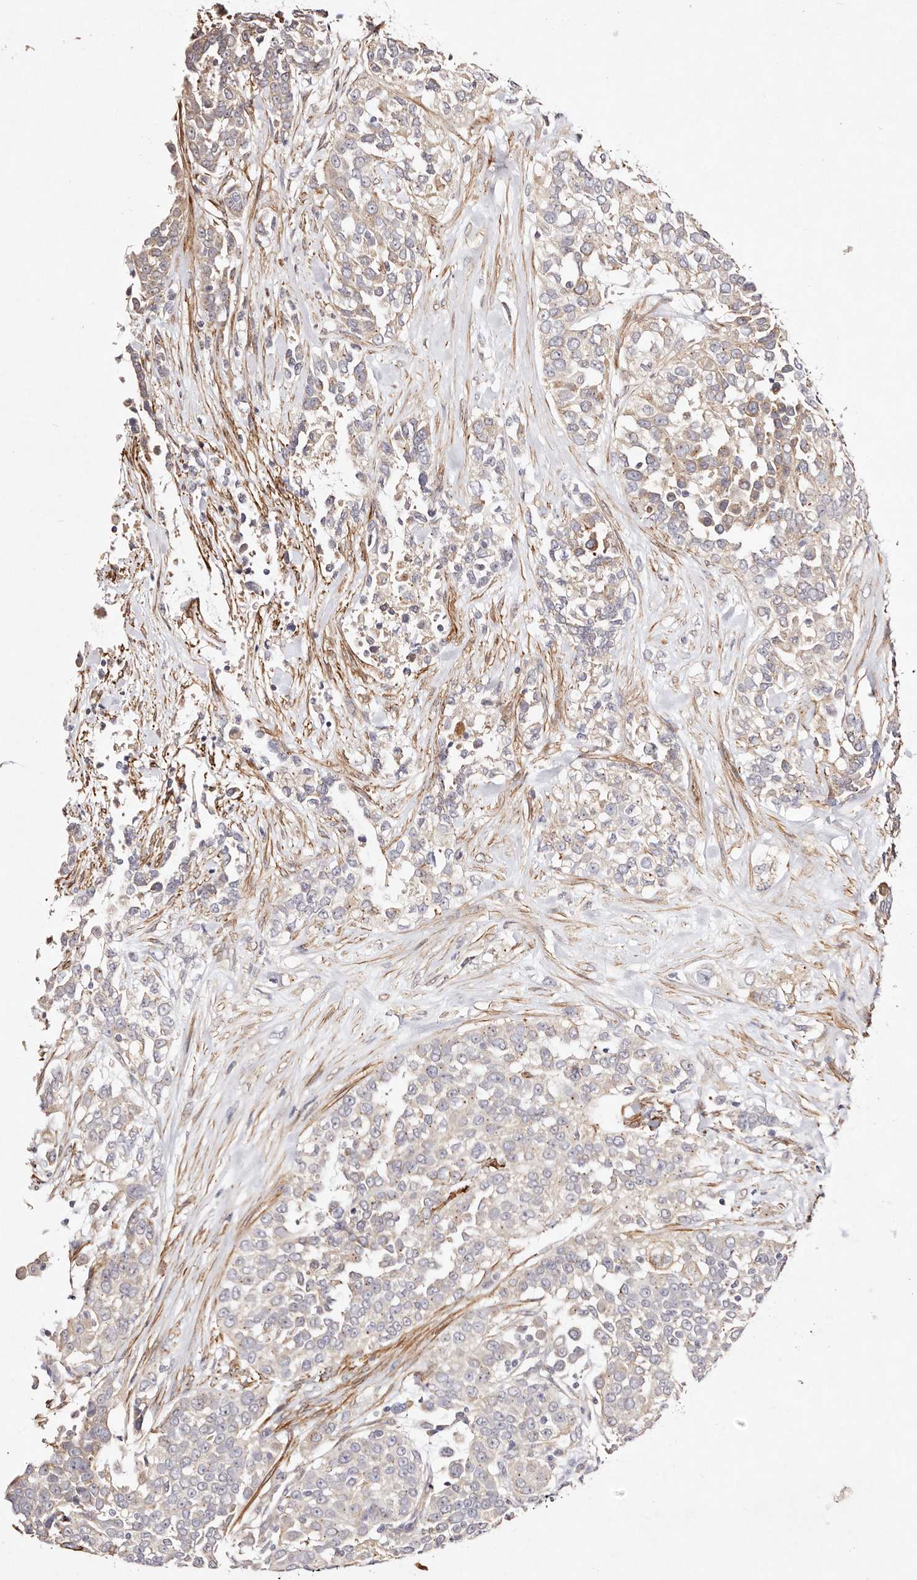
{"staining": {"intensity": "weak", "quantity": "<25%", "location": "cytoplasmic/membranous"}, "tissue": "urothelial cancer", "cell_type": "Tumor cells", "image_type": "cancer", "snomed": [{"axis": "morphology", "description": "Urothelial carcinoma, High grade"}, {"axis": "topography", "description": "Urinary bladder"}], "caption": "The image exhibits no staining of tumor cells in urothelial carcinoma (high-grade).", "gene": "MTMR11", "patient": {"sex": "female", "age": 80}}